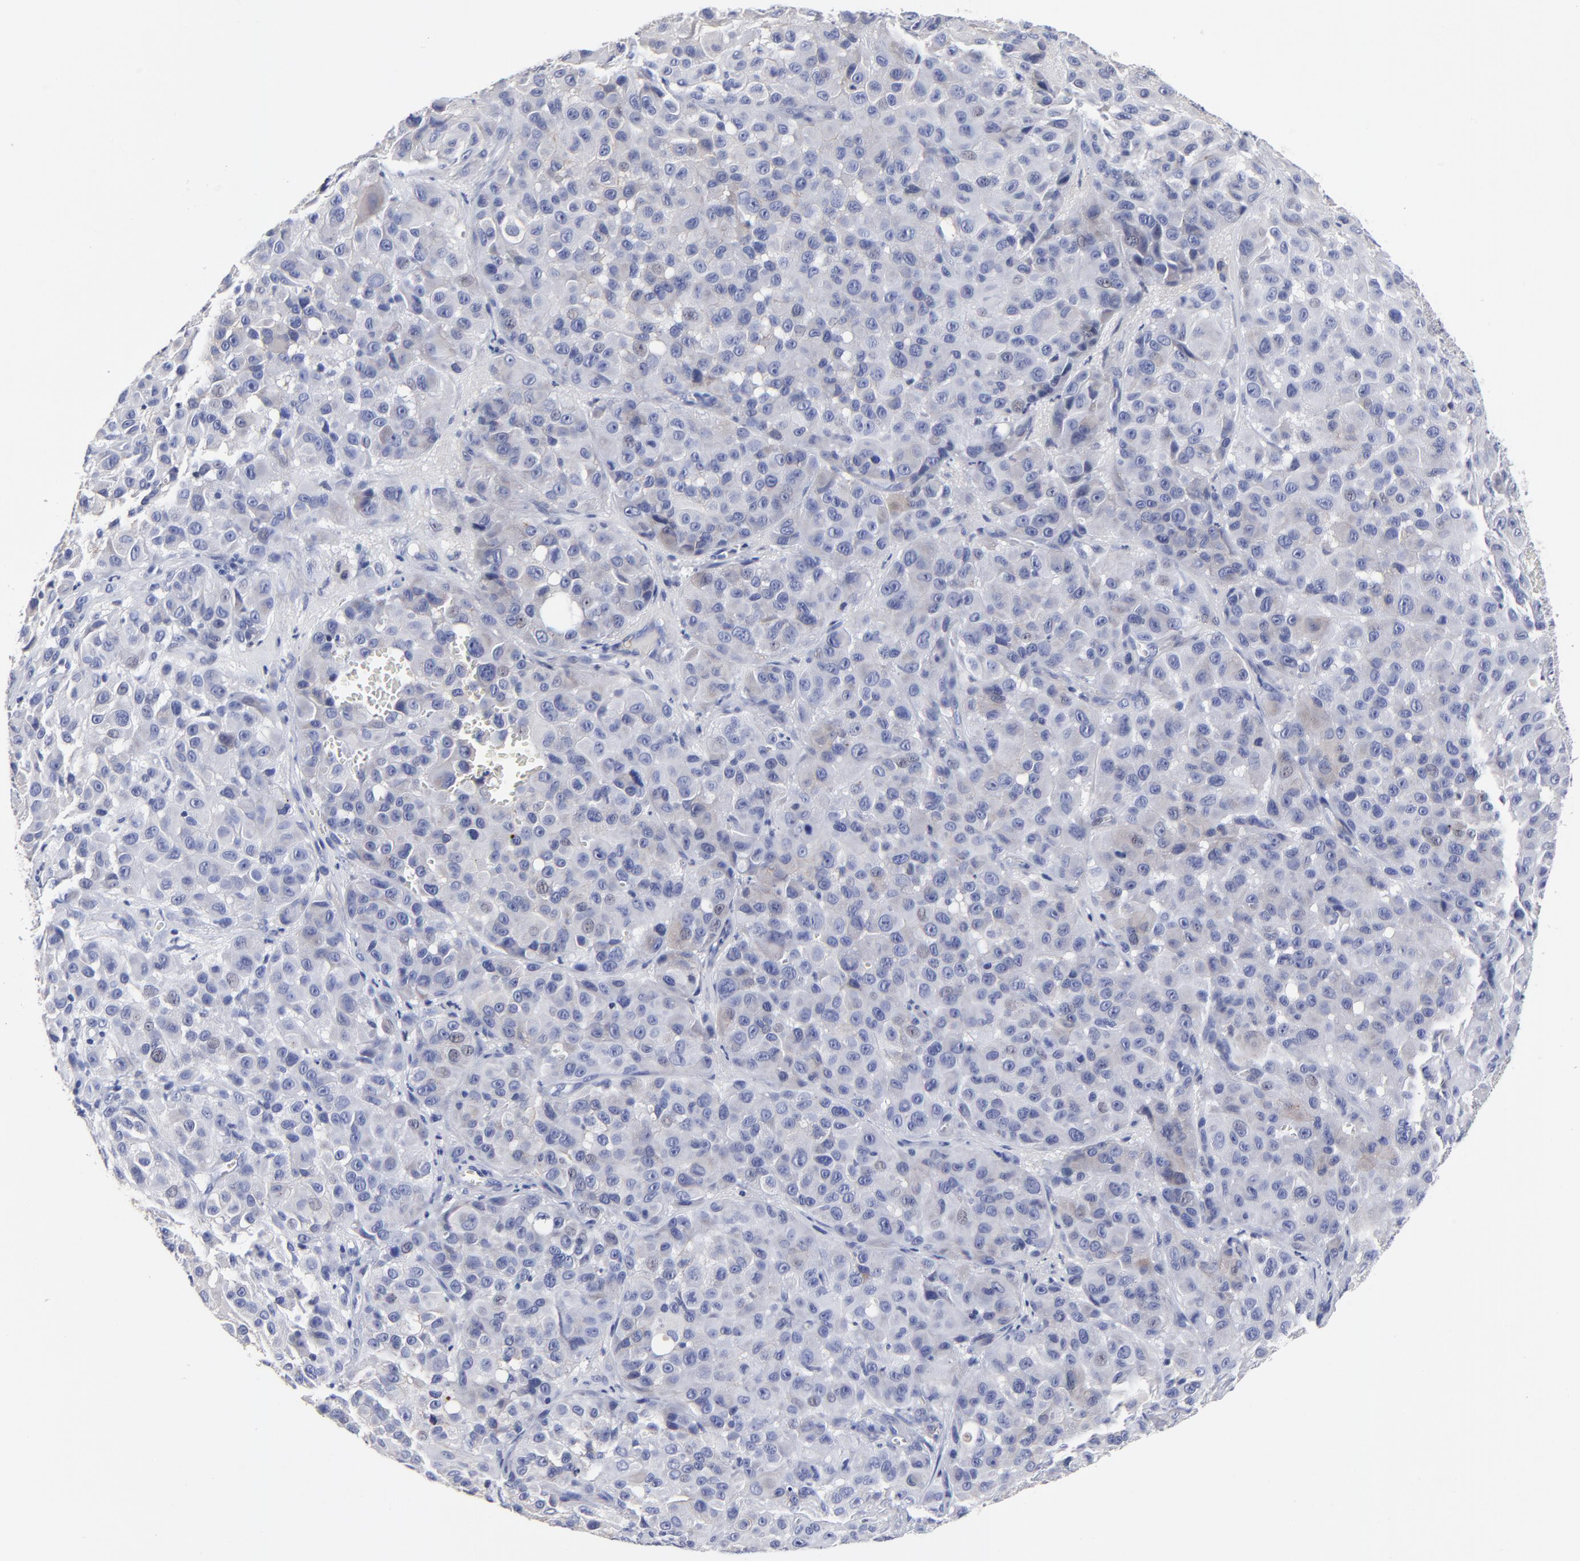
{"staining": {"intensity": "negative", "quantity": "none", "location": "none"}, "tissue": "melanoma", "cell_type": "Tumor cells", "image_type": "cancer", "snomed": [{"axis": "morphology", "description": "Malignant melanoma, NOS"}, {"axis": "topography", "description": "Skin"}], "caption": "Immunohistochemistry (IHC) of human malignant melanoma exhibits no expression in tumor cells. (DAB immunohistochemistry, high magnification).", "gene": "CXADR", "patient": {"sex": "female", "age": 21}}